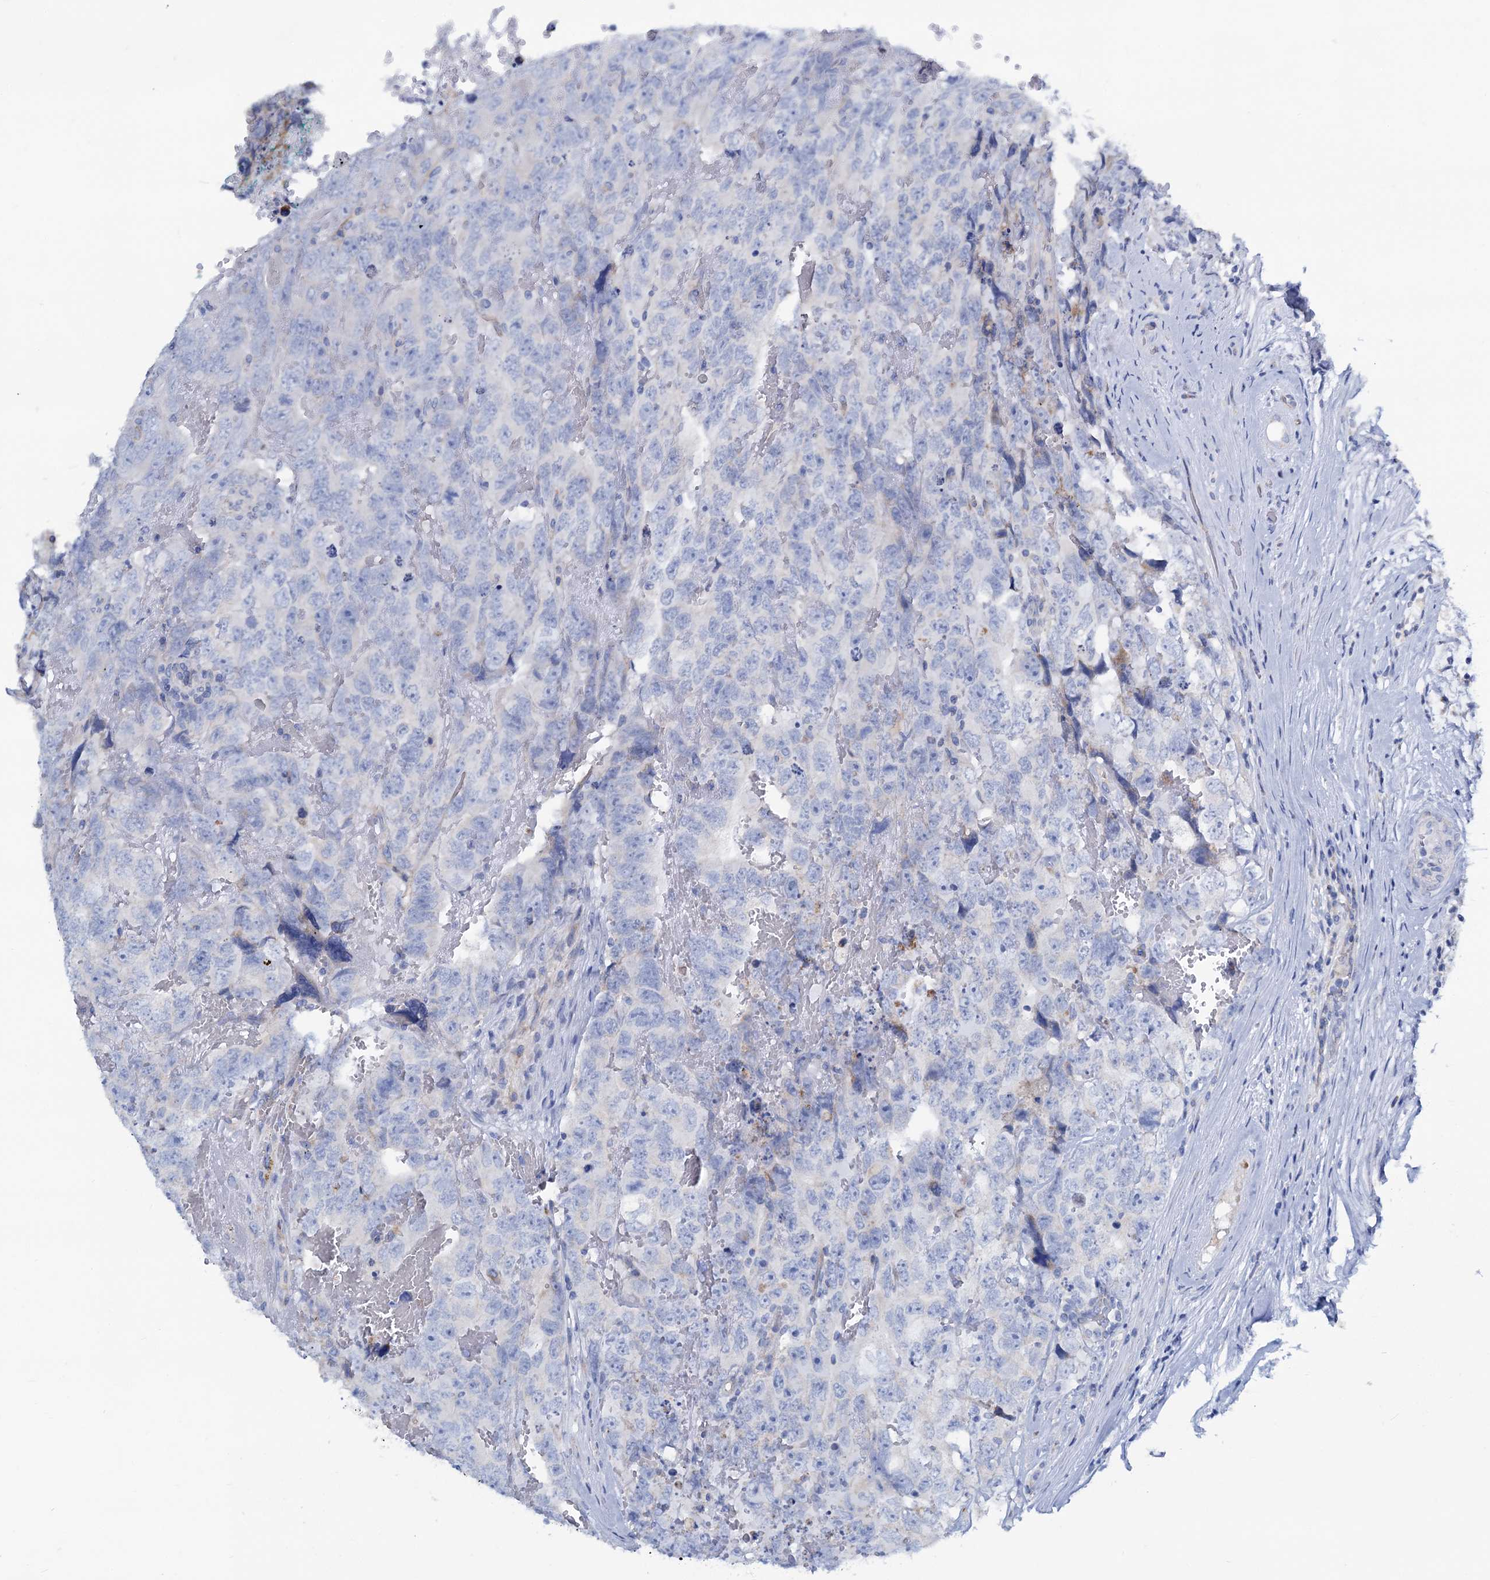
{"staining": {"intensity": "negative", "quantity": "none", "location": "none"}, "tissue": "testis cancer", "cell_type": "Tumor cells", "image_type": "cancer", "snomed": [{"axis": "morphology", "description": "Carcinoma, Embryonal, NOS"}, {"axis": "topography", "description": "Testis"}], "caption": "An IHC image of testis cancer (embryonal carcinoma) is shown. There is no staining in tumor cells of testis cancer (embryonal carcinoma).", "gene": "SLC1A3", "patient": {"sex": "male", "age": 45}}